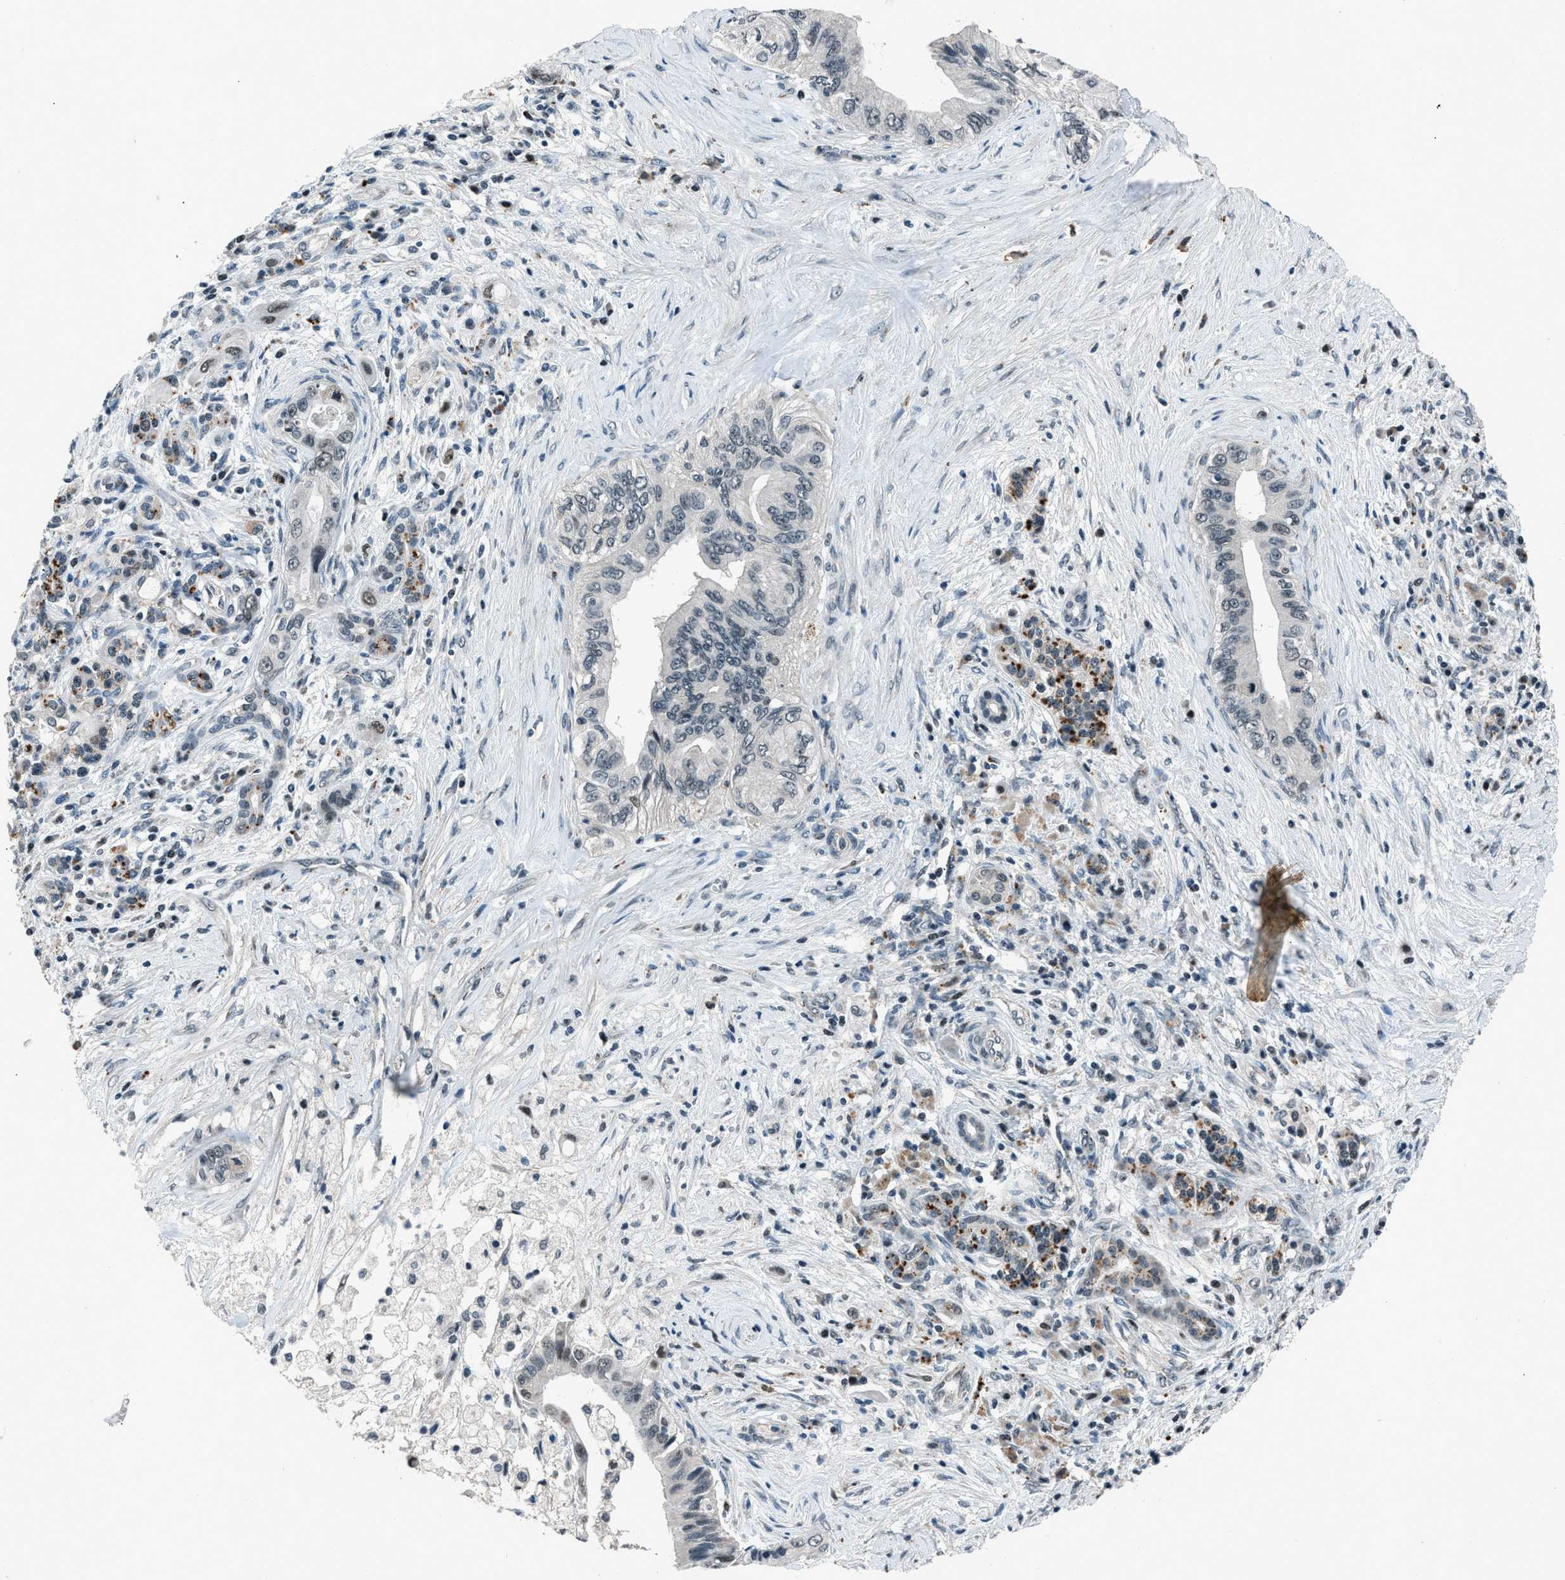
{"staining": {"intensity": "negative", "quantity": "none", "location": "none"}, "tissue": "pancreatic cancer", "cell_type": "Tumor cells", "image_type": "cancer", "snomed": [{"axis": "morphology", "description": "Adenocarcinoma, NOS"}, {"axis": "topography", "description": "Pancreas"}], "caption": "This is a histopathology image of immunohistochemistry (IHC) staining of pancreatic cancer, which shows no expression in tumor cells.", "gene": "ADCY1", "patient": {"sex": "female", "age": 73}}